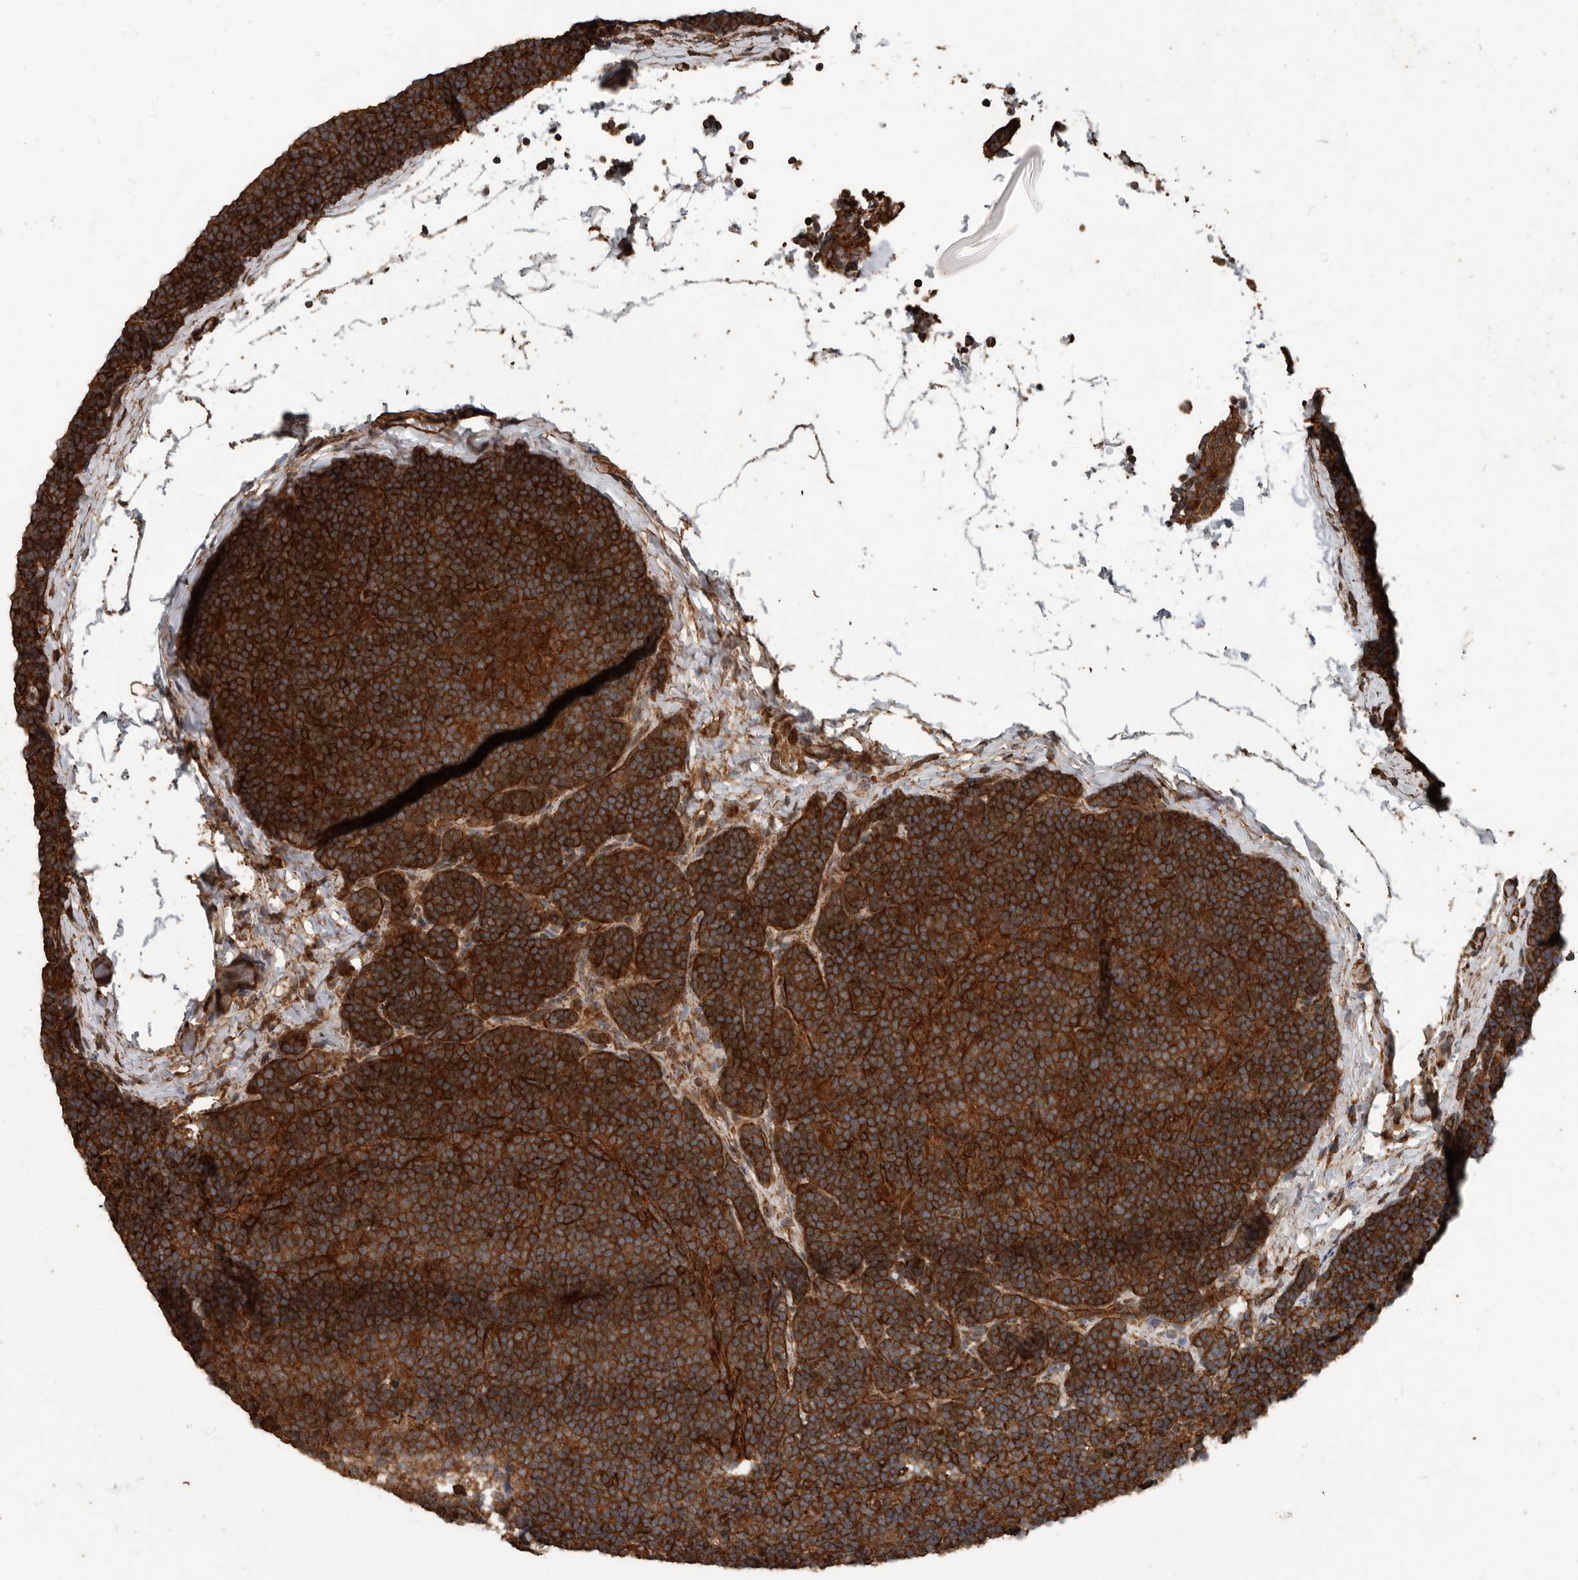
{"staining": {"intensity": "strong", "quantity": ">75%", "location": "cytoplasmic/membranous"}, "tissue": "lymph node", "cell_type": "Germinal center cells", "image_type": "normal", "snomed": [{"axis": "morphology", "description": "Normal tissue, NOS"}, {"axis": "topography", "description": "Lymph node"}], "caption": "An image of human lymph node stained for a protein displays strong cytoplasmic/membranous brown staining in germinal center cells. The staining is performed using DAB (3,3'-diaminobenzidine) brown chromogen to label protein expression. The nuclei are counter-stained blue using hematoxylin.", "gene": "YOD1", "patient": {"sex": "female", "age": 22}}